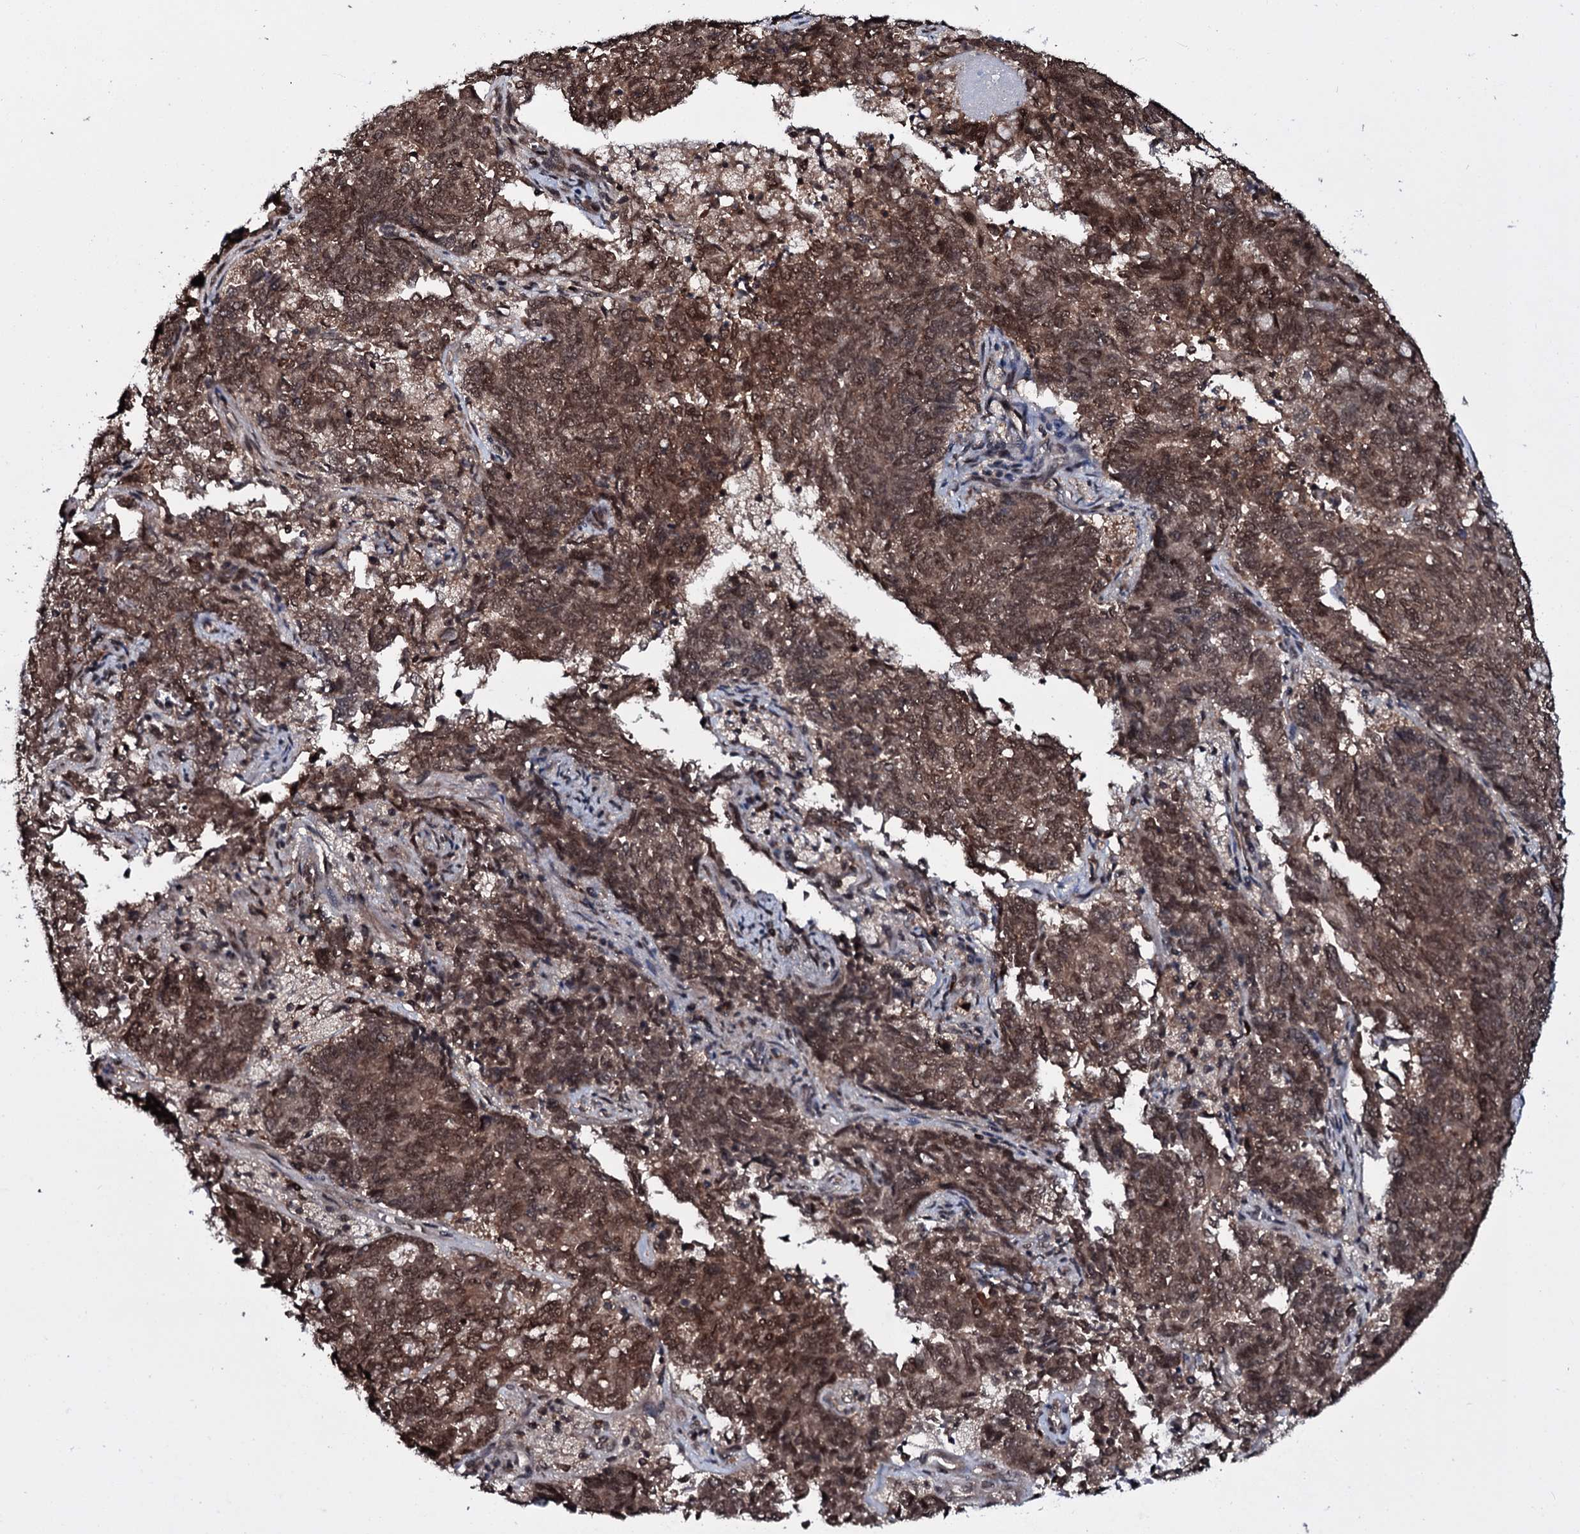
{"staining": {"intensity": "strong", "quantity": ">75%", "location": "cytoplasmic/membranous,nuclear"}, "tissue": "endometrial cancer", "cell_type": "Tumor cells", "image_type": "cancer", "snomed": [{"axis": "morphology", "description": "Adenocarcinoma, NOS"}, {"axis": "topography", "description": "Endometrium"}], "caption": "Immunohistochemistry (IHC) staining of endometrial cancer (adenocarcinoma), which displays high levels of strong cytoplasmic/membranous and nuclear positivity in approximately >75% of tumor cells indicating strong cytoplasmic/membranous and nuclear protein staining. The staining was performed using DAB (brown) for protein detection and nuclei were counterstained in hematoxylin (blue).", "gene": "HDDC3", "patient": {"sex": "female", "age": 80}}